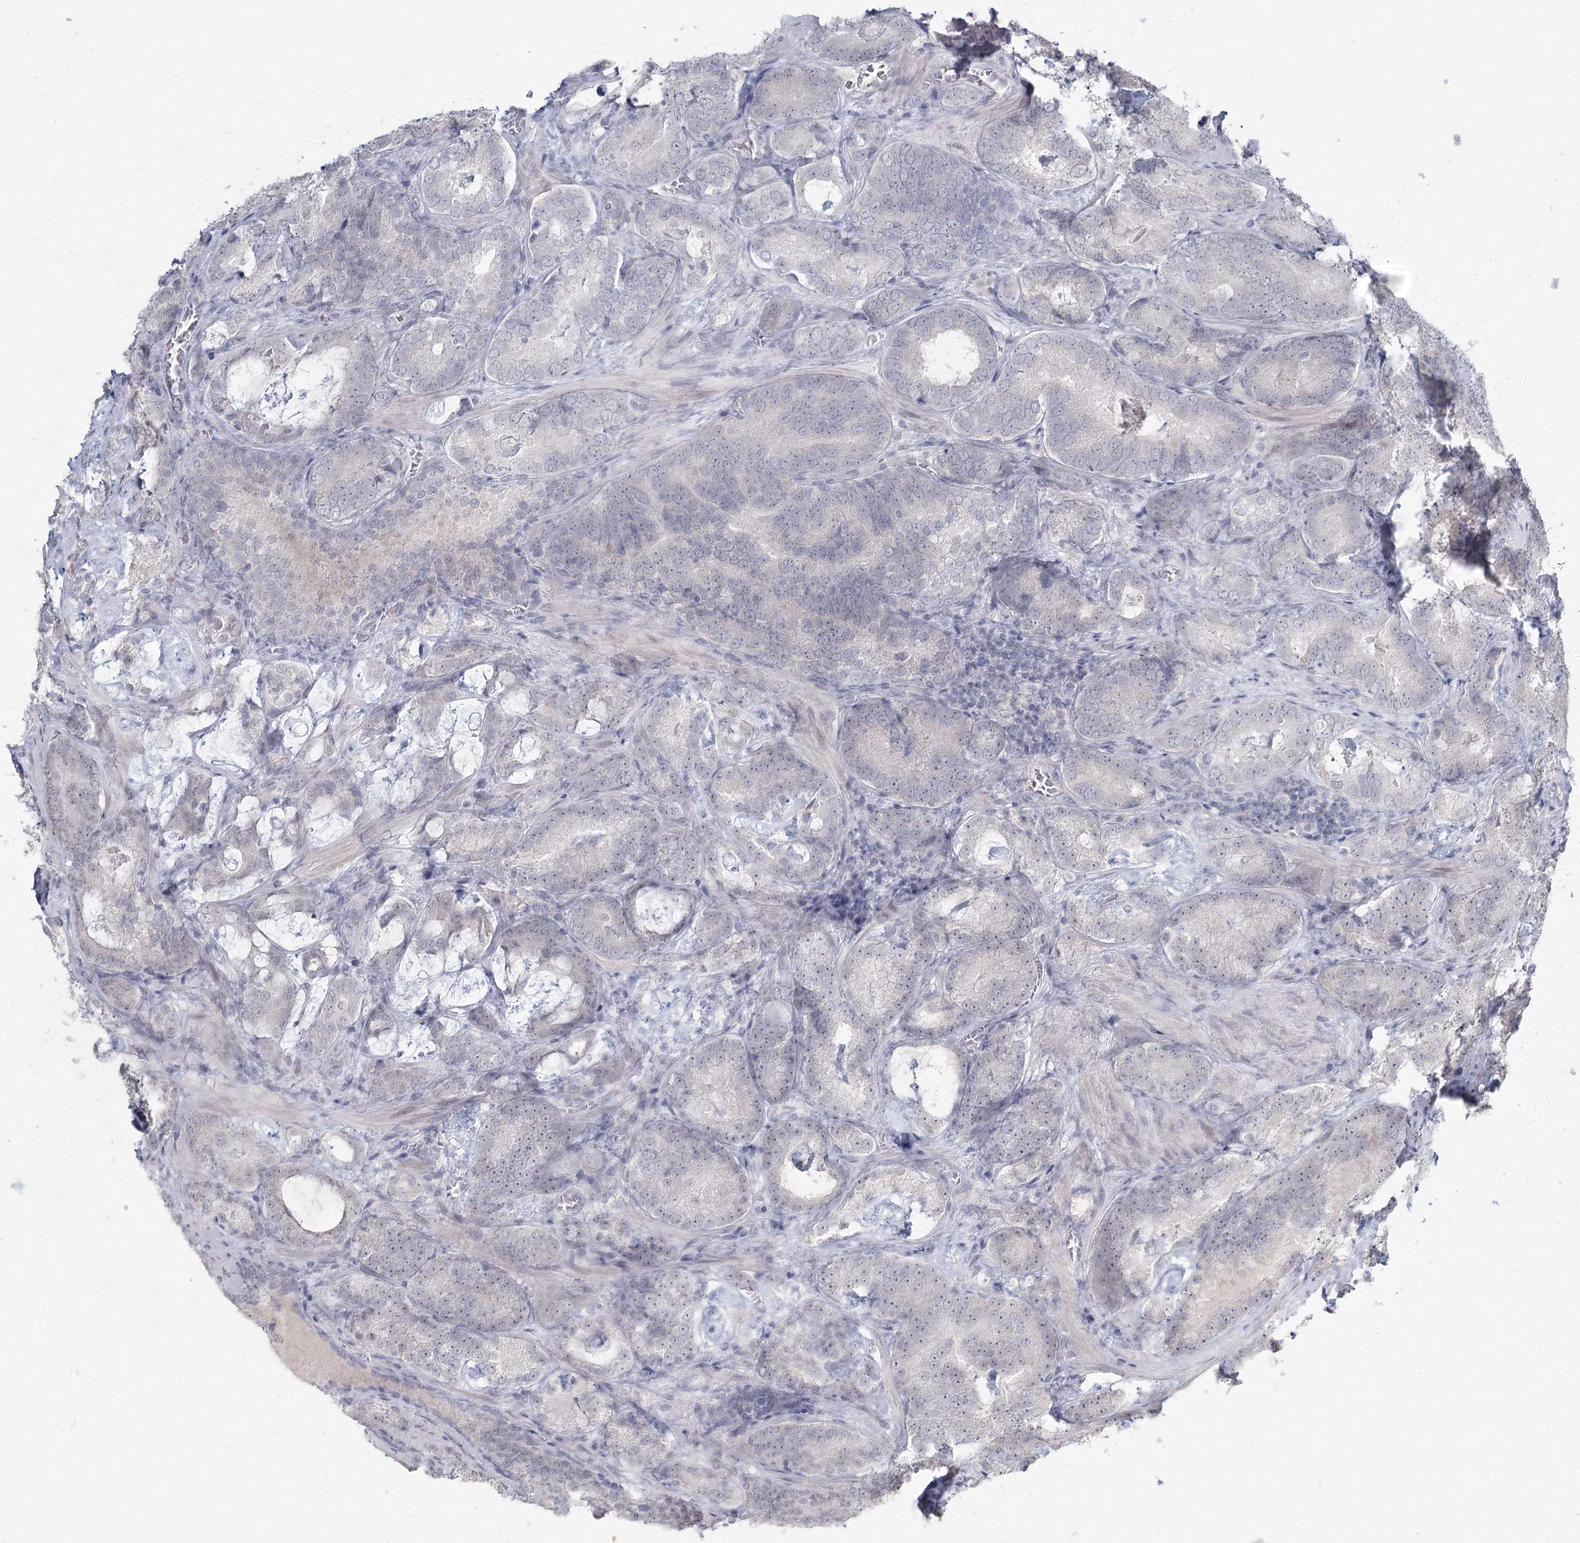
{"staining": {"intensity": "negative", "quantity": "none", "location": "none"}, "tissue": "prostate cancer", "cell_type": "Tumor cells", "image_type": "cancer", "snomed": [{"axis": "morphology", "description": "Adenocarcinoma, Low grade"}, {"axis": "topography", "description": "Prostate"}], "caption": "Immunohistochemical staining of prostate cancer displays no significant expression in tumor cells.", "gene": "LY6G5C", "patient": {"sex": "male", "age": 60}}